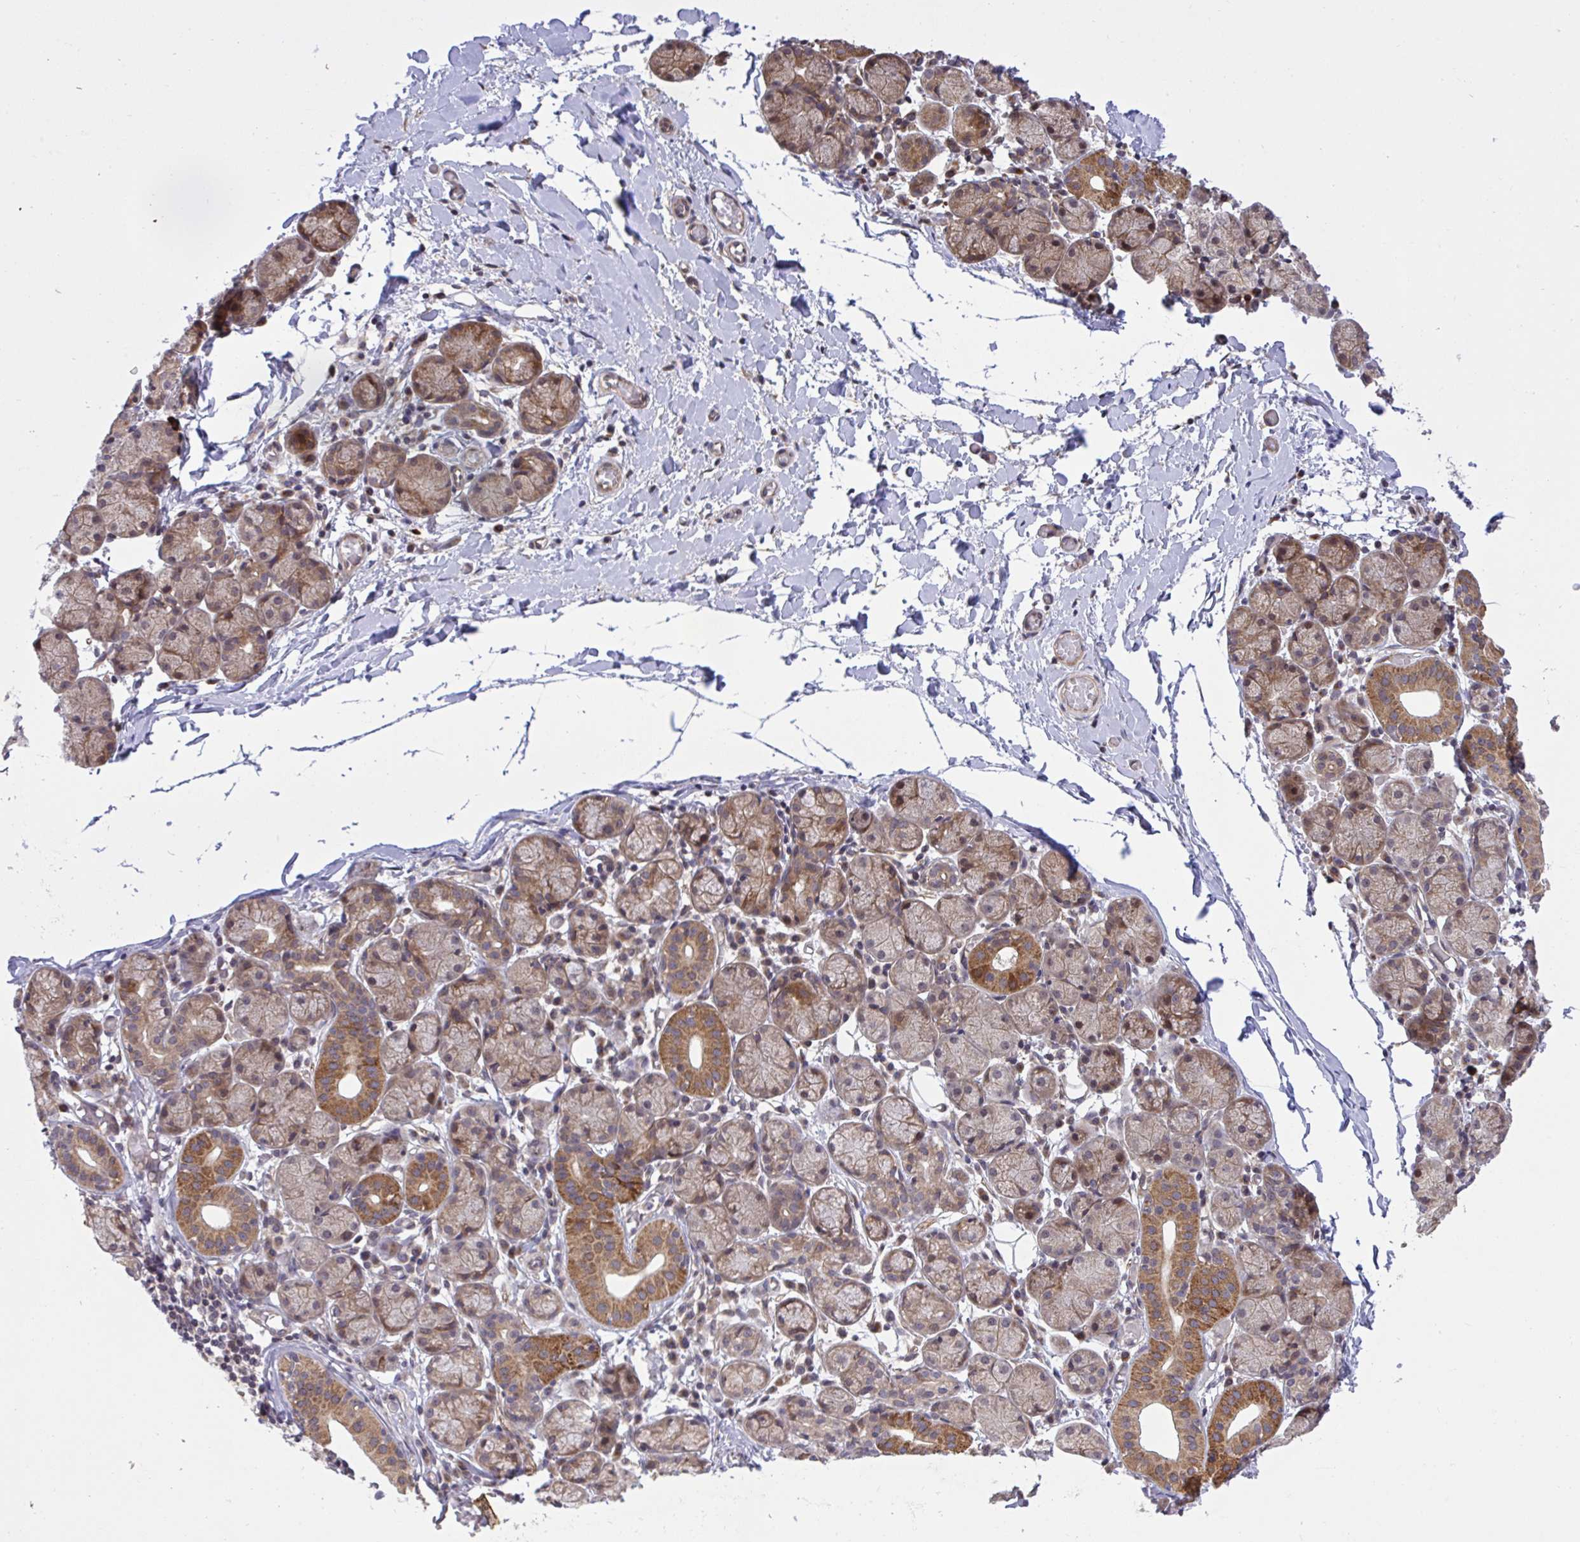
{"staining": {"intensity": "moderate", "quantity": "25%-75%", "location": "cytoplasmic/membranous"}, "tissue": "salivary gland", "cell_type": "Glandular cells", "image_type": "normal", "snomed": [{"axis": "morphology", "description": "Normal tissue, NOS"}, {"axis": "topography", "description": "Salivary gland"}], "caption": "Immunohistochemistry (IHC) of normal human salivary gland shows medium levels of moderate cytoplasmic/membranous expression in about 25%-75% of glandular cells. Nuclei are stained in blue.", "gene": "ERI1", "patient": {"sex": "female", "age": 24}}